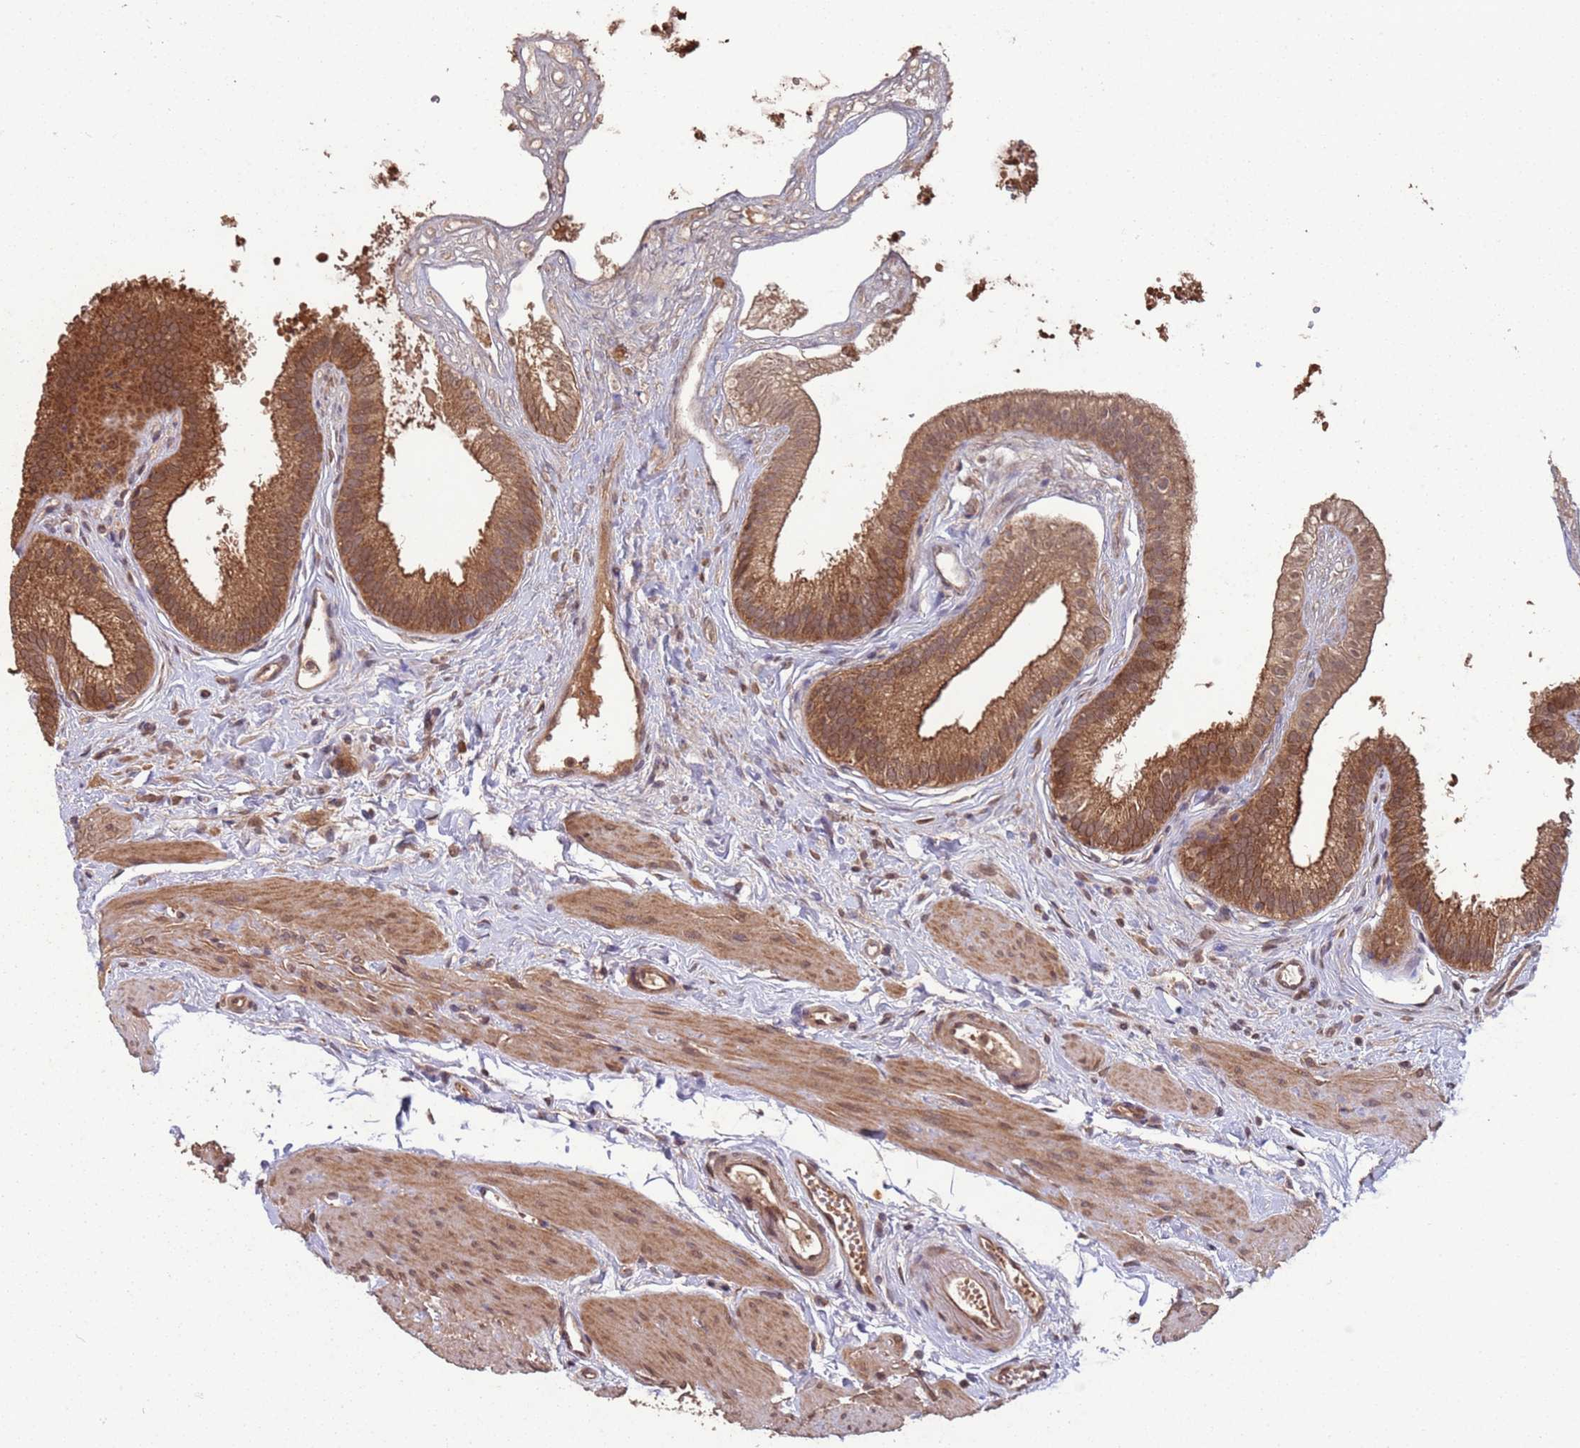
{"staining": {"intensity": "moderate", "quantity": ">75%", "location": "cytoplasmic/membranous"}, "tissue": "gallbladder", "cell_type": "Glandular cells", "image_type": "normal", "snomed": [{"axis": "morphology", "description": "Normal tissue, NOS"}, {"axis": "topography", "description": "Gallbladder"}], "caption": "High-magnification brightfield microscopy of unremarkable gallbladder stained with DAB (brown) and counterstained with hematoxylin (blue). glandular cells exhibit moderate cytoplasmic/membranous expression is present in about>75% of cells.", "gene": "ERI1", "patient": {"sex": "female", "age": 54}}